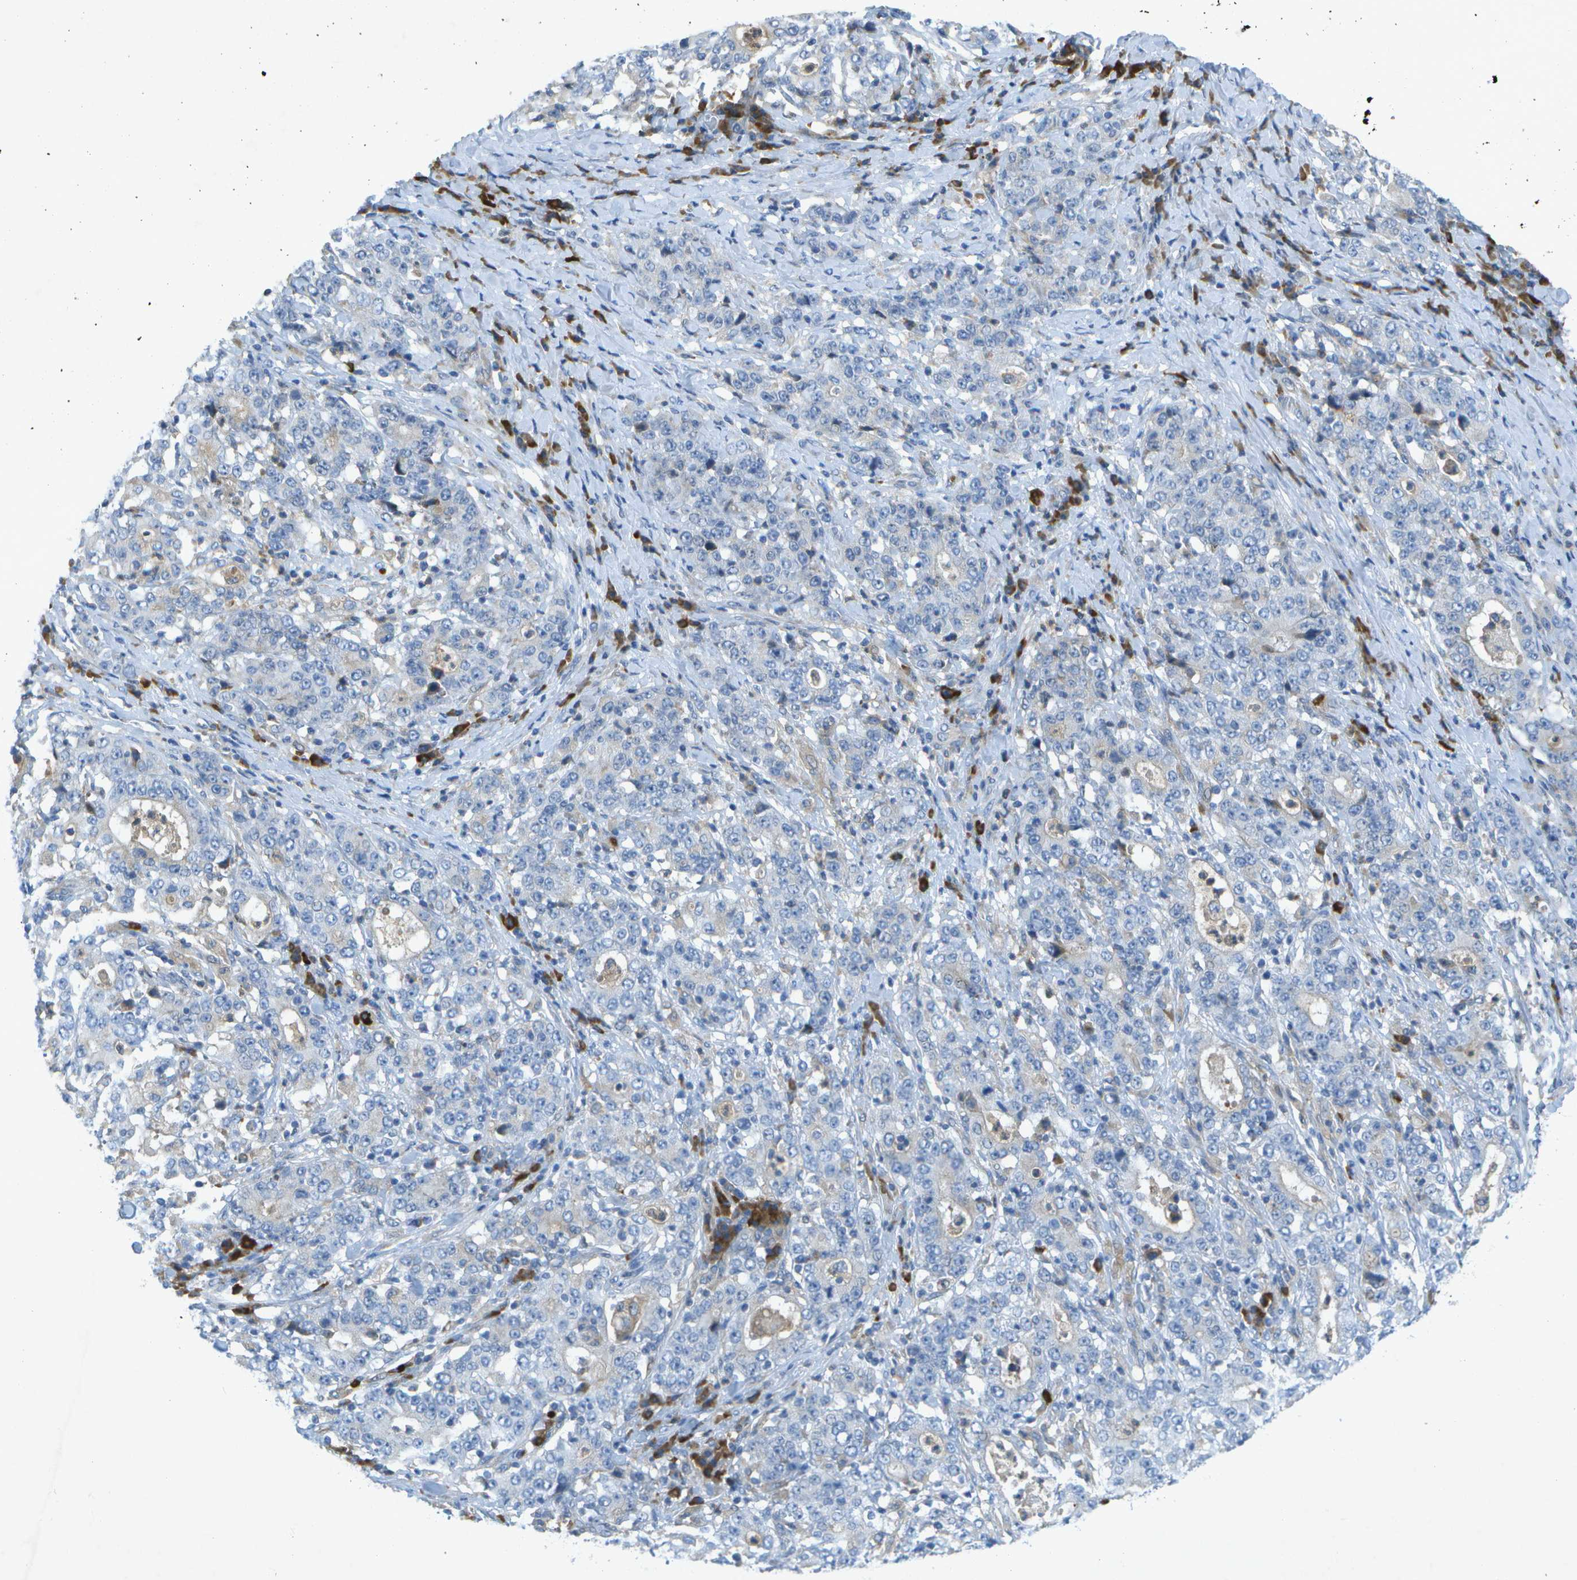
{"staining": {"intensity": "negative", "quantity": "none", "location": "none"}, "tissue": "stomach cancer", "cell_type": "Tumor cells", "image_type": "cancer", "snomed": [{"axis": "morphology", "description": "Normal tissue, NOS"}, {"axis": "morphology", "description": "Adenocarcinoma, NOS"}, {"axis": "topography", "description": "Stomach, upper"}, {"axis": "topography", "description": "Stomach"}], "caption": "Image shows no significant protein staining in tumor cells of stomach cancer.", "gene": "WNK2", "patient": {"sex": "male", "age": 59}}